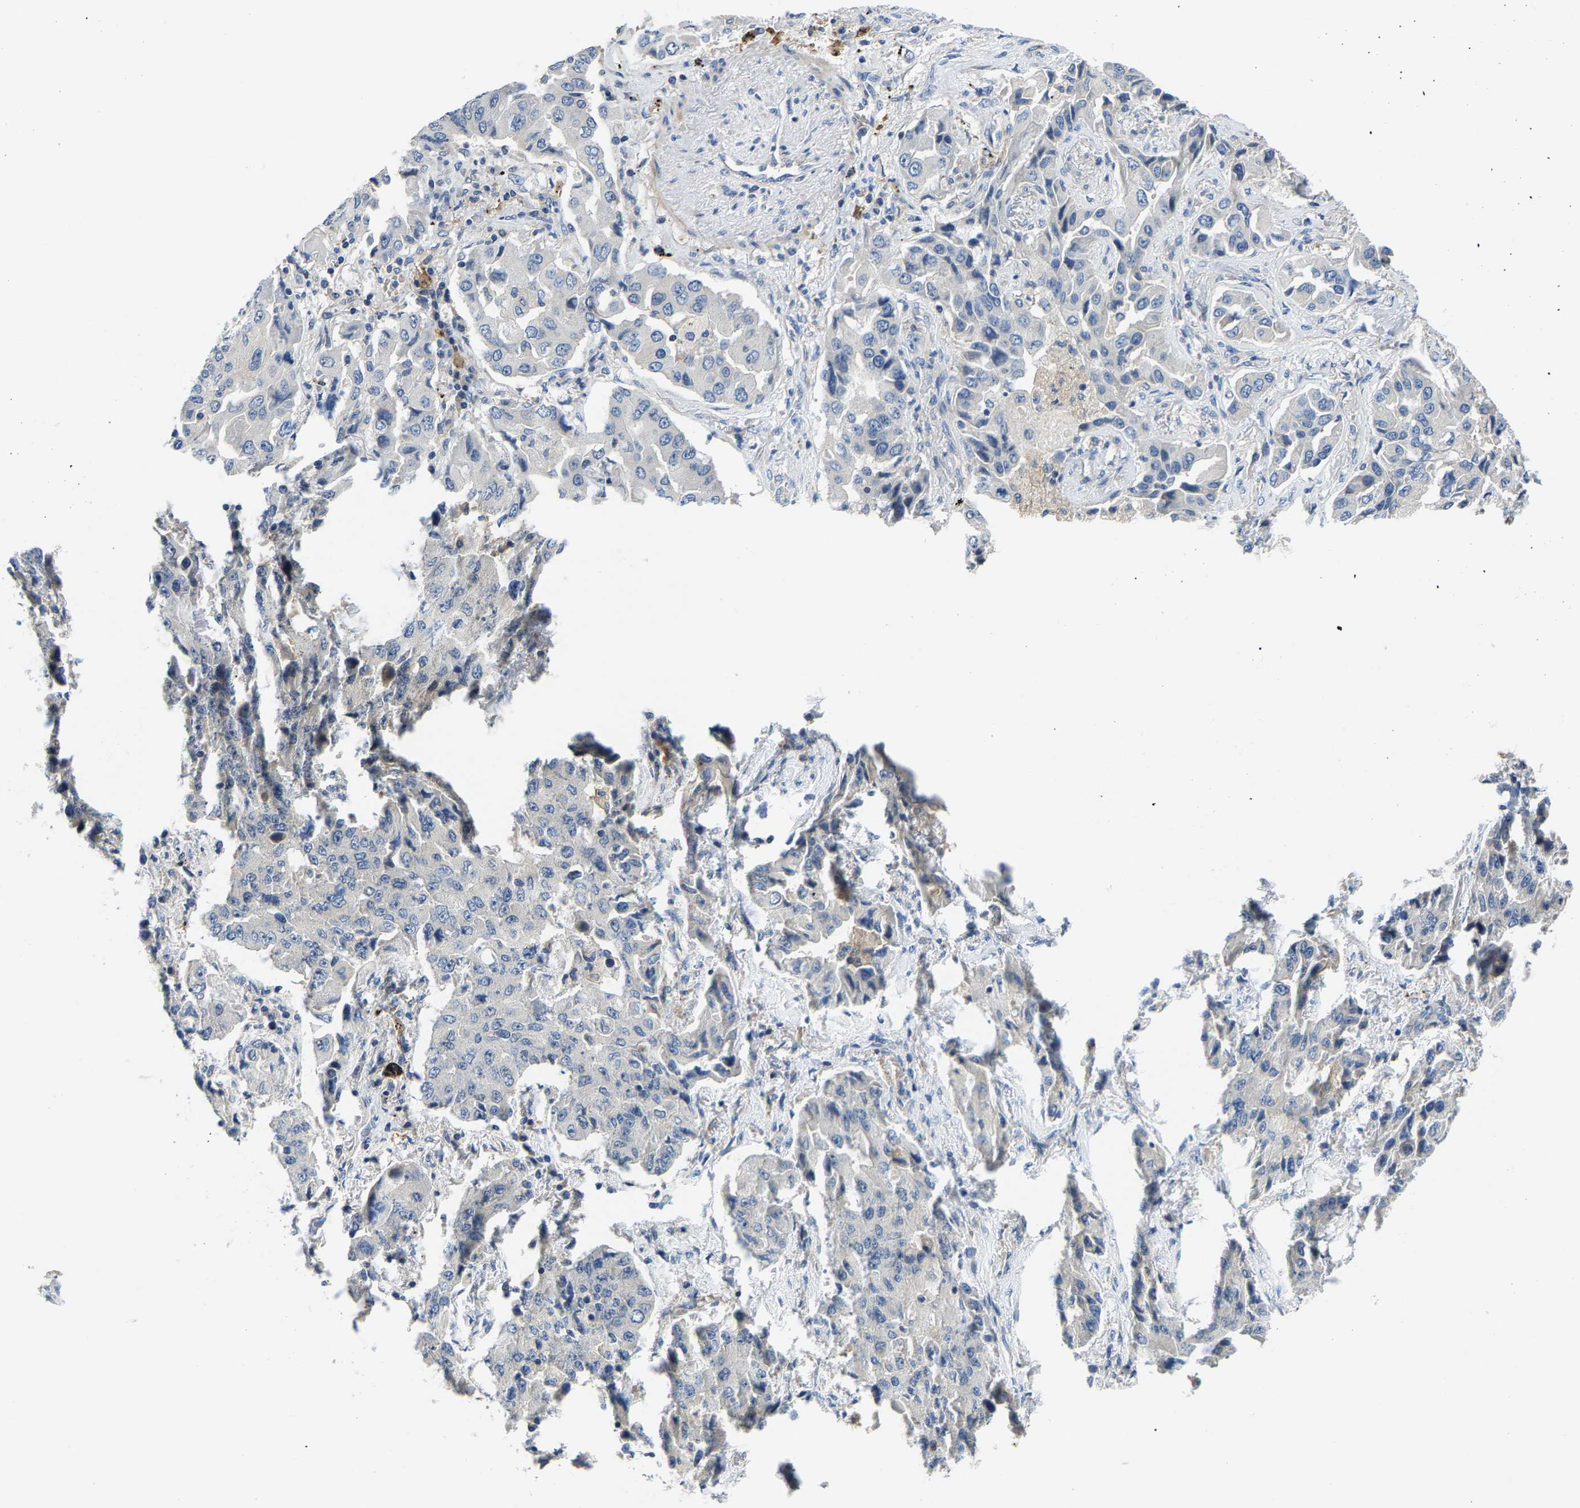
{"staining": {"intensity": "negative", "quantity": "none", "location": "none"}, "tissue": "lung cancer", "cell_type": "Tumor cells", "image_type": "cancer", "snomed": [{"axis": "morphology", "description": "Adenocarcinoma, NOS"}, {"axis": "topography", "description": "Lung"}], "caption": "Immunohistochemistry (IHC) micrograph of neoplastic tissue: human lung cancer stained with DAB demonstrates no significant protein positivity in tumor cells. Nuclei are stained in blue.", "gene": "AGBL3", "patient": {"sex": "female", "age": 65}}